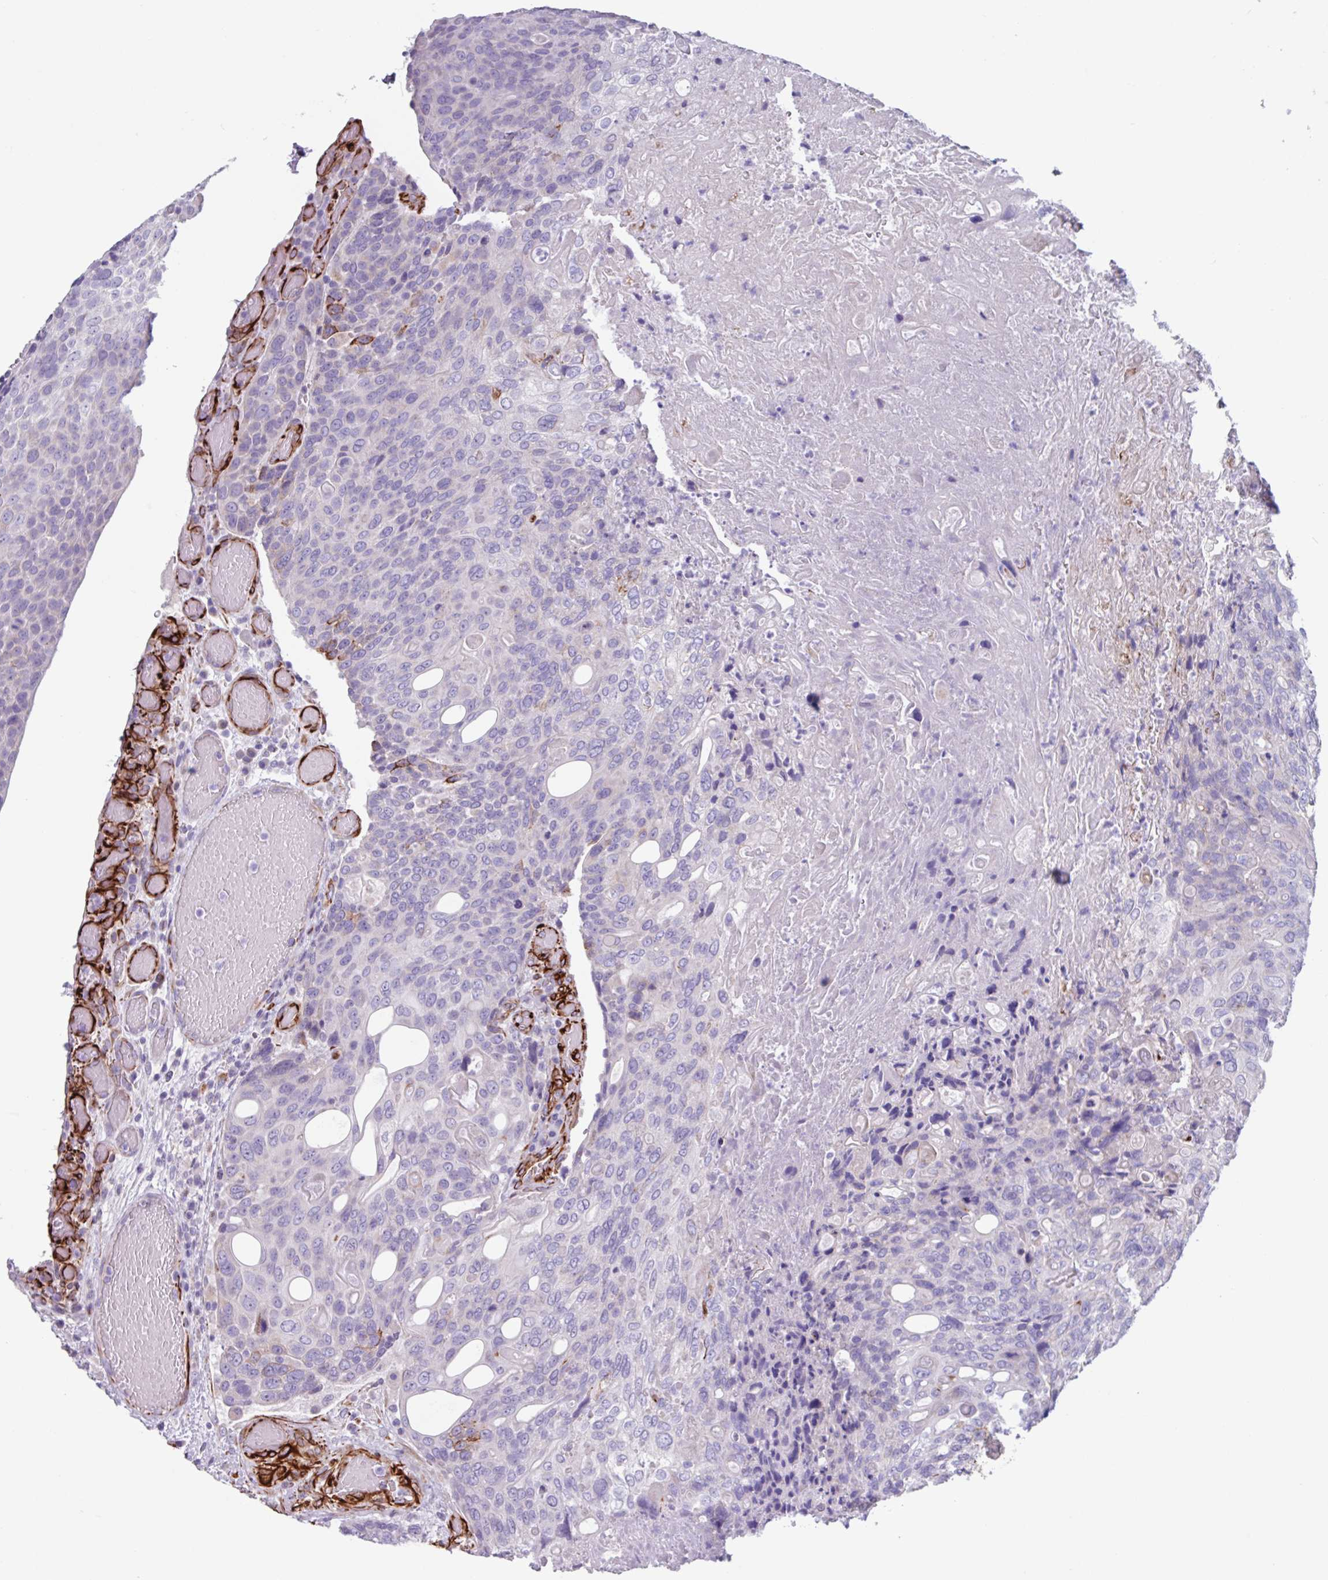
{"staining": {"intensity": "moderate", "quantity": "<25%", "location": "cytoplasmic/membranous"}, "tissue": "urothelial cancer", "cell_type": "Tumor cells", "image_type": "cancer", "snomed": [{"axis": "morphology", "description": "Urothelial carcinoma, High grade"}, {"axis": "topography", "description": "Urinary bladder"}], "caption": "Immunohistochemical staining of human urothelial carcinoma (high-grade) reveals moderate cytoplasmic/membranous protein expression in approximately <25% of tumor cells. The staining was performed using DAB (3,3'-diaminobenzidine), with brown indicating positive protein expression. Nuclei are stained blue with hematoxylin.", "gene": "BTD", "patient": {"sex": "female", "age": 70}}